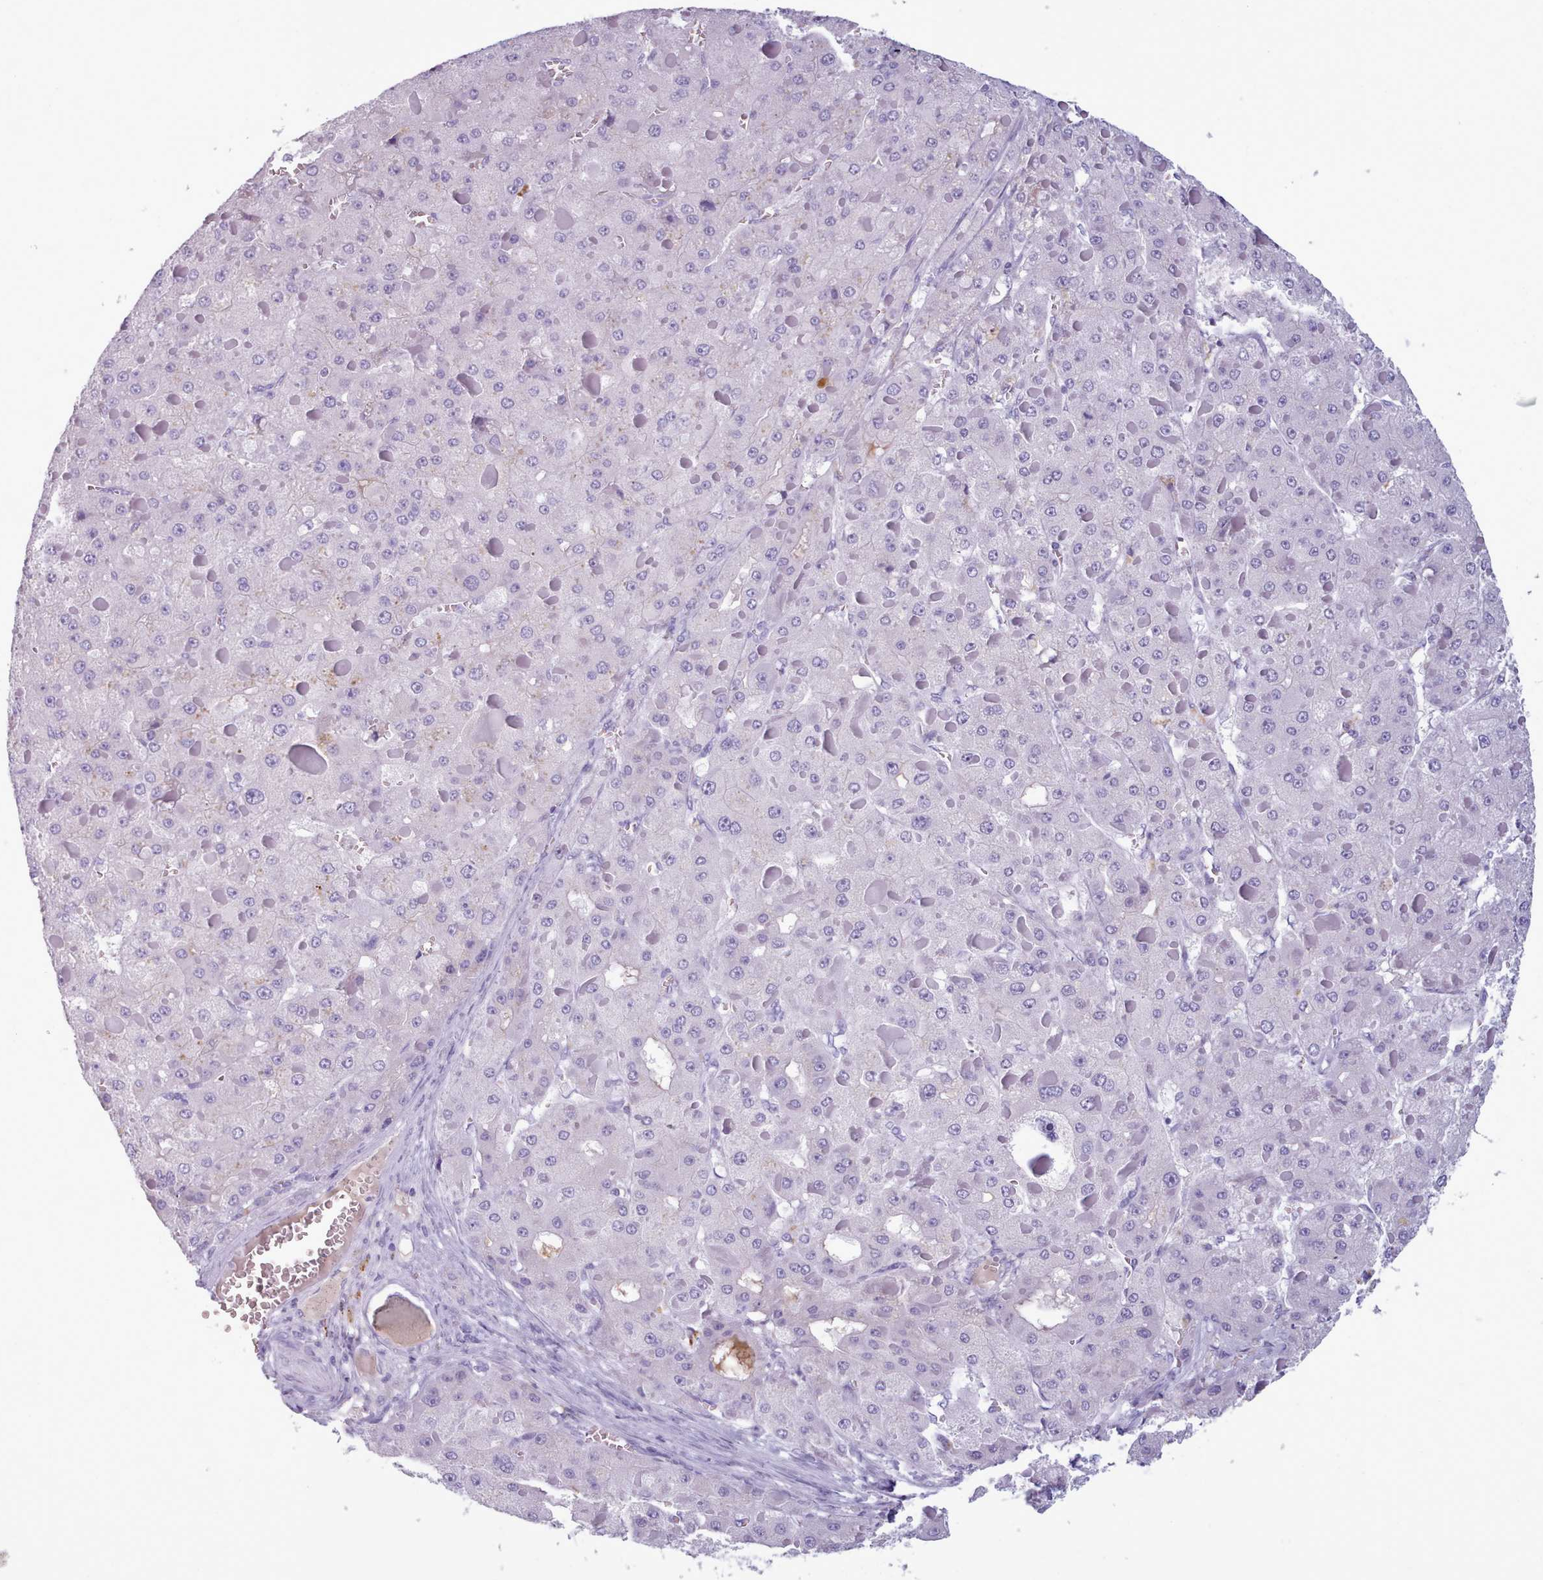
{"staining": {"intensity": "negative", "quantity": "none", "location": "none"}, "tissue": "liver cancer", "cell_type": "Tumor cells", "image_type": "cancer", "snomed": [{"axis": "morphology", "description": "Carcinoma, Hepatocellular, NOS"}, {"axis": "topography", "description": "Liver"}], "caption": "Immunohistochemistry (IHC) photomicrograph of human liver cancer (hepatocellular carcinoma) stained for a protein (brown), which reveals no positivity in tumor cells.", "gene": "ZNF43", "patient": {"sex": "female", "age": 73}}